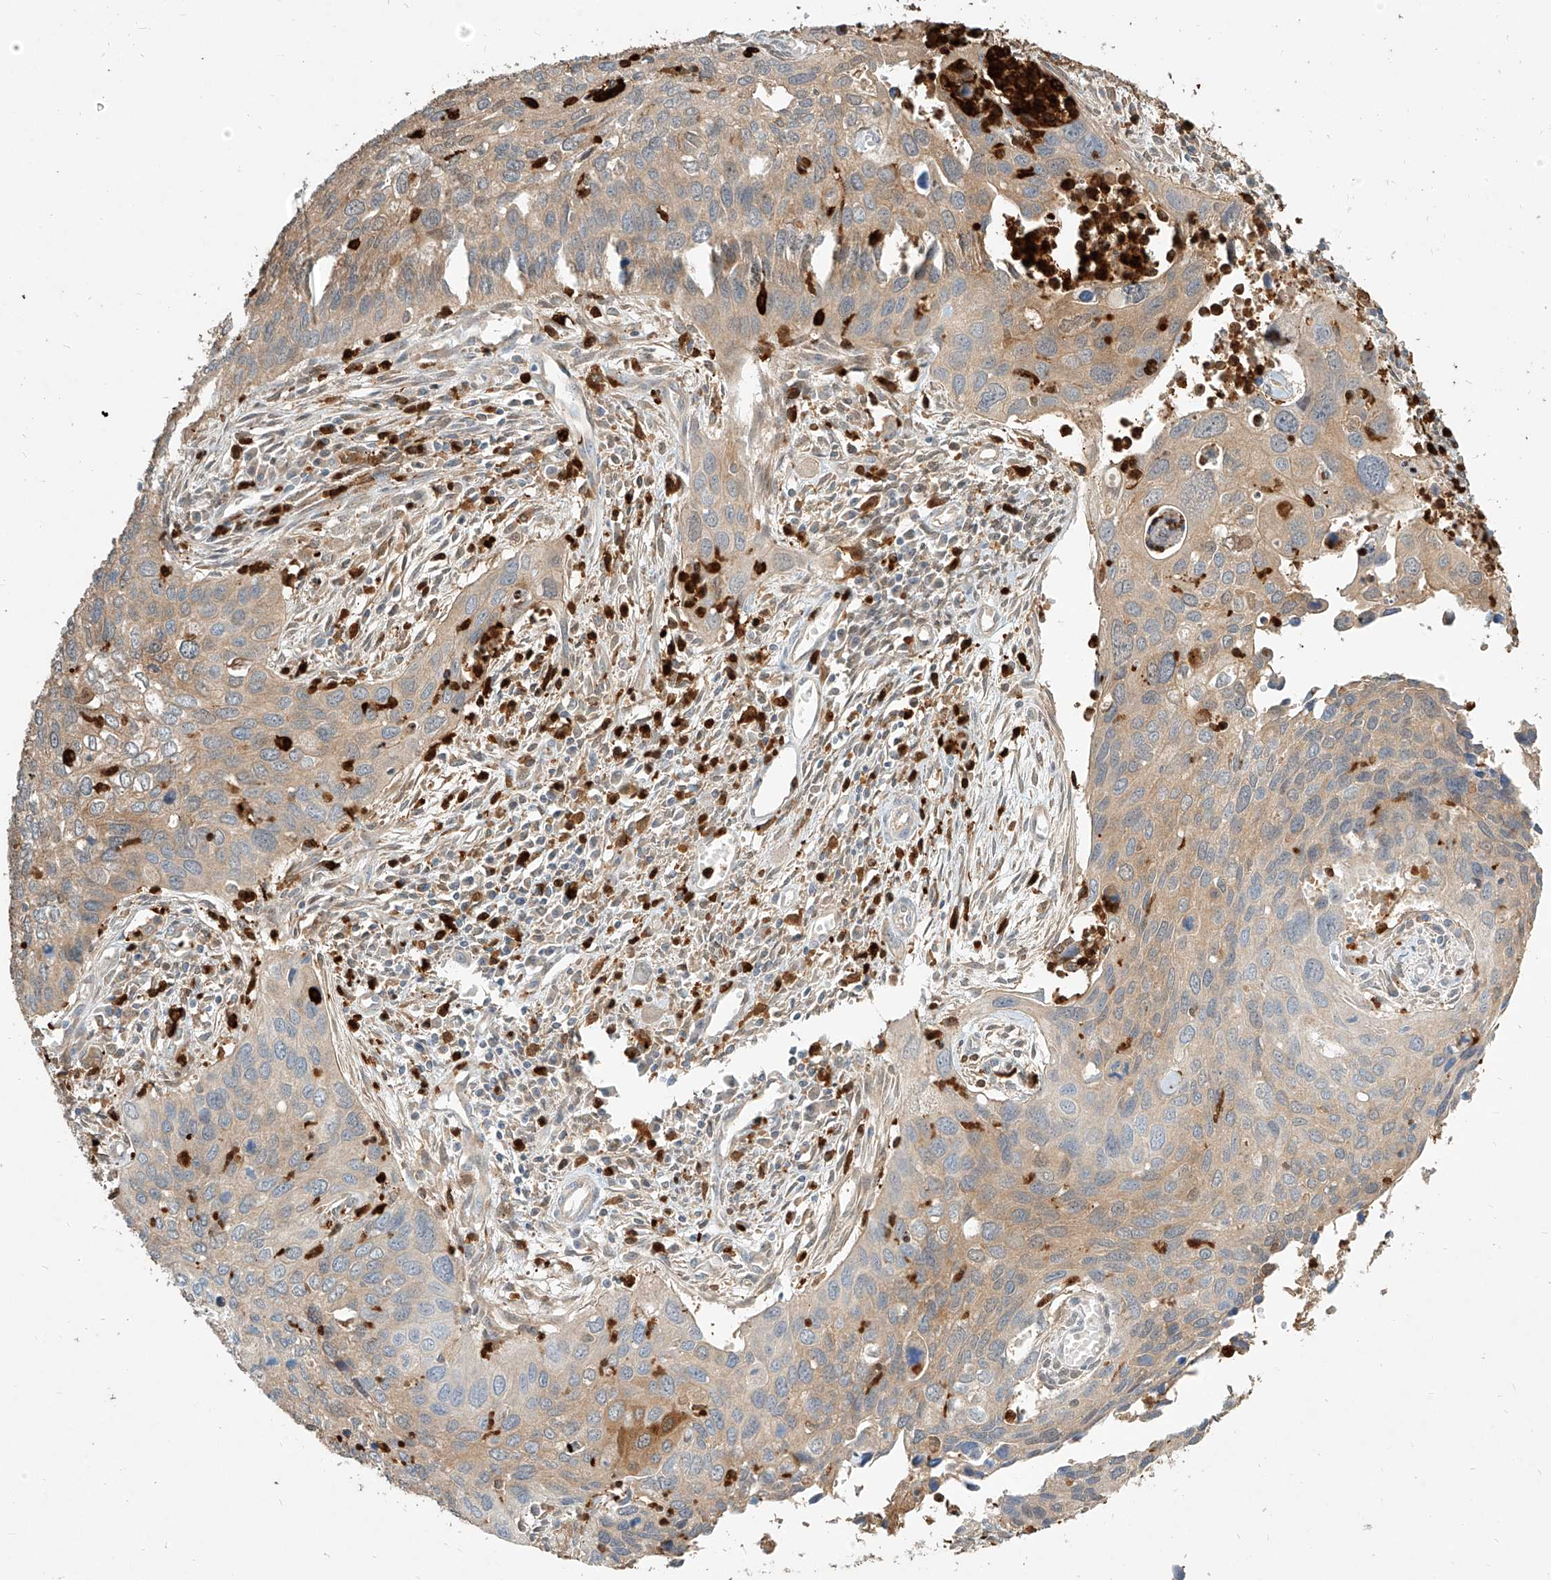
{"staining": {"intensity": "weak", "quantity": "<25%", "location": "cytoplasmic/membranous"}, "tissue": "cervical cancer", "cell_type": "Tumor cells", "image_type": "cancer", "snomed": [{"axis": "morphology", "description": "Squamous cell carcinoma, NOS"}, {"axis": "topography", "description": "Cervix"}], "caption": "Photomicrograph shows no significant protein positivity in tumor cells of cervical cancer.", "gene": "PGD", "patient": {"sex": "female", "age": 55}}